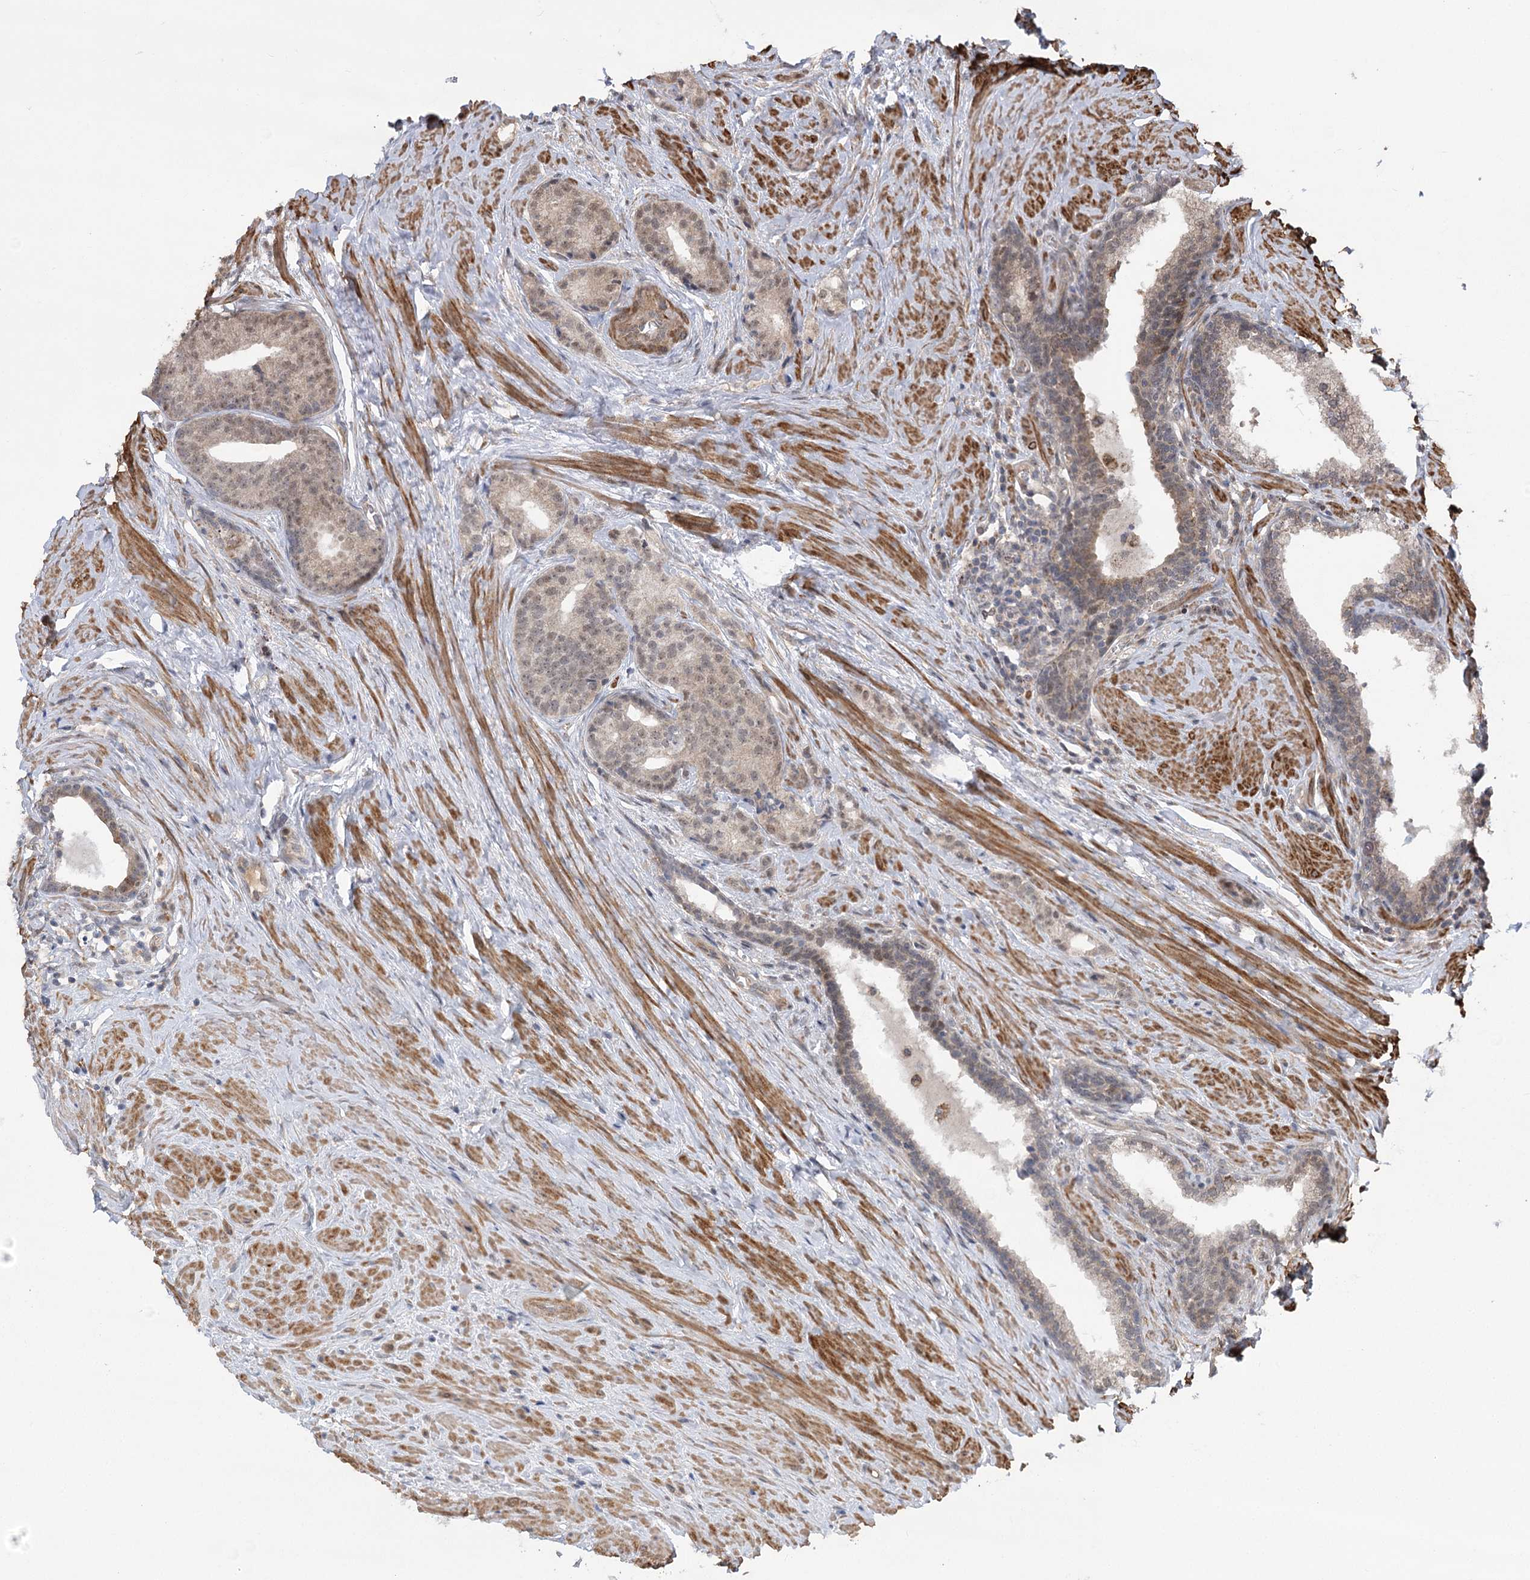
{"staining": {"intensity": "weak", "quantity": ">75%", "location": "cytoplasmic/membranous,nuclear"}, "tissue": "prostate cancer", "cell_type": "Tumor cells", "image_type": "cancer", "snomed": [{"axis": "morphology", "description": "Adenocarcinoma, Low grade"}, {"axis": "topography", "description": "Prostate"}], "caption": "Low-grade adenocarcinoma (prostate) stained with a protein marker exhibits weak staining in tumor cells.", "gene": "TENM2", "patient": {"sex": "male", "age": 71}}